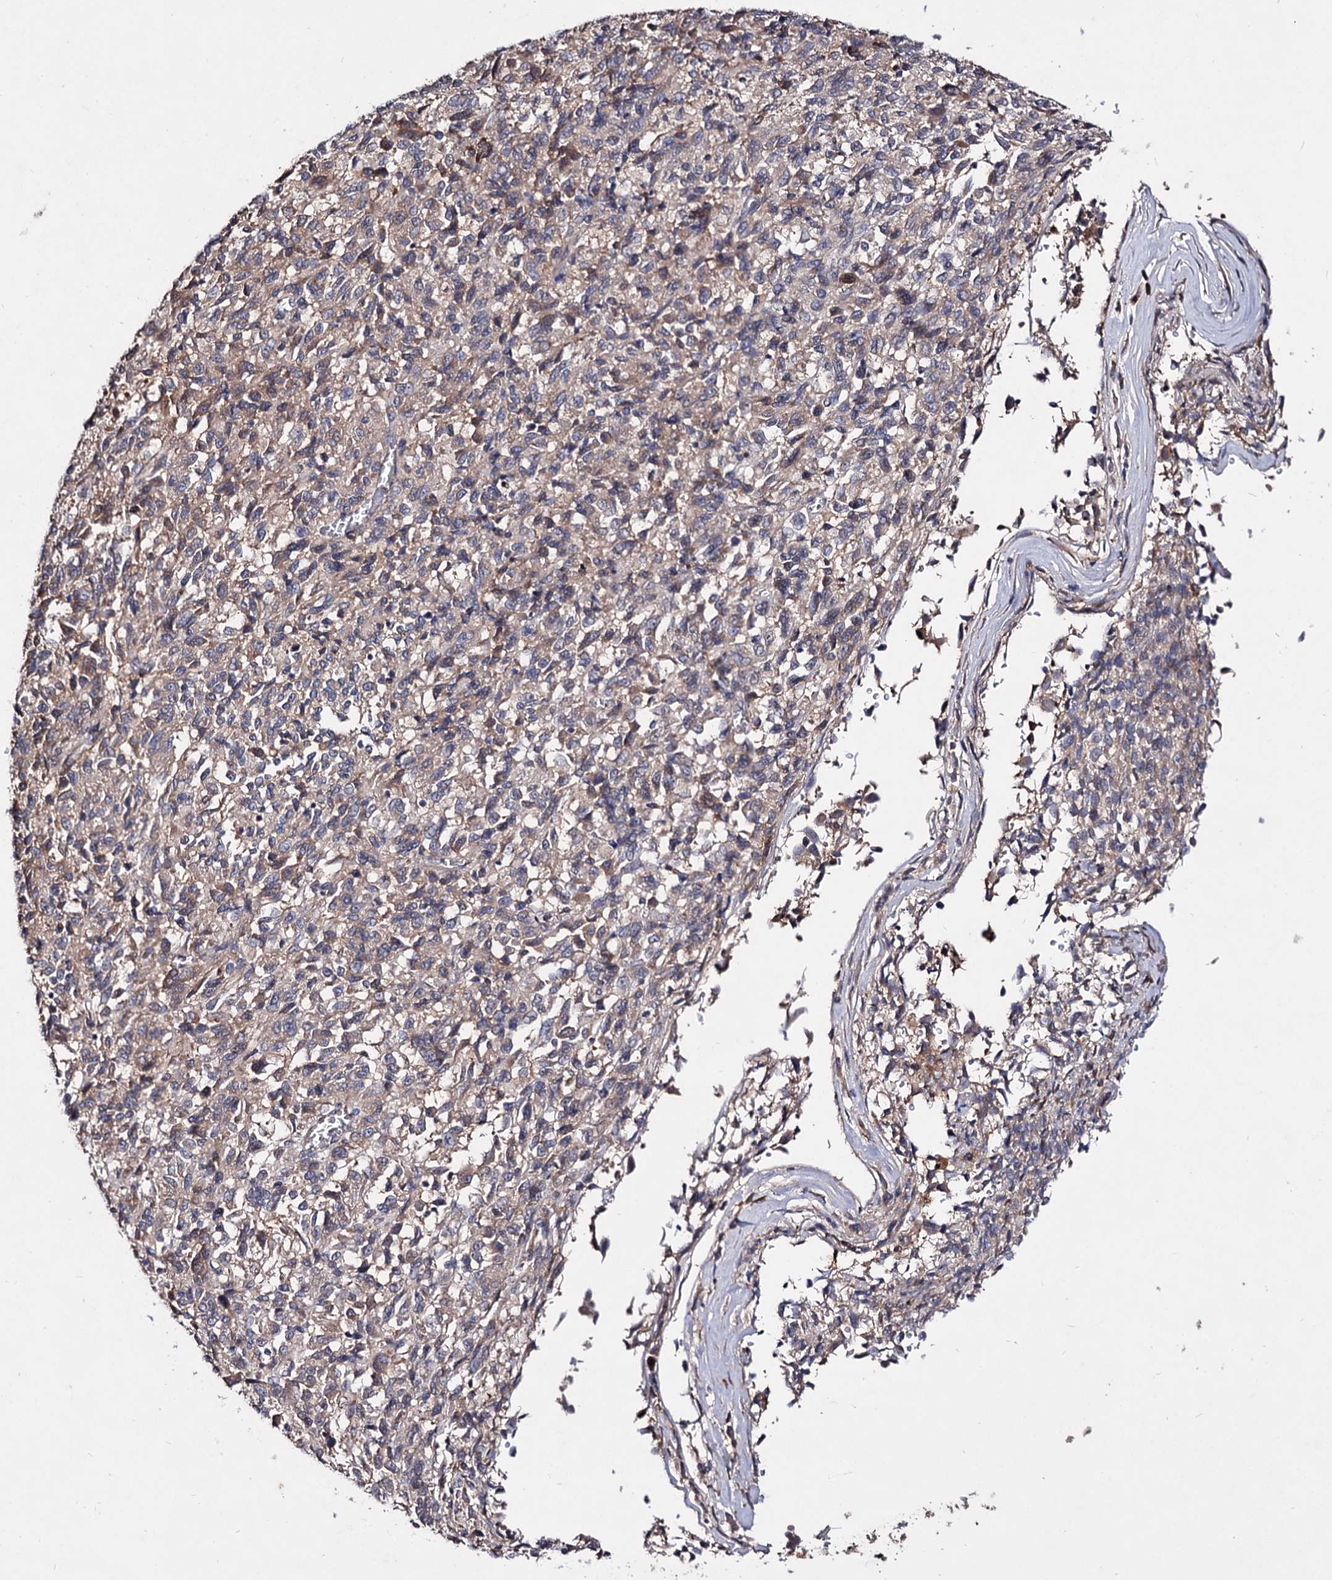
{"staining": {"intensity": "weak", "quantity": ">75%", "location": "cytoplasmic/membranous"}, "tissue": "melanoma", "cell_type": "Tumor cells", "image_type": "cancer", "snomed": [{"axis": "morphology", "description": "Malignant melanoma, Metastatic site"}, {"axis": "topography", "description": "Lung"}], "caption": "Immunohistochemical staining of human malignant melanoma (metastatic site) exhibits low levels of weak cytoplasmic/membranous positivity in approximately >75% of tumor cells. (IHC, brightfield microscopy, high magnification).", "gene": "ARFIP2", "patient": {"sex": "male", "age": 64}}